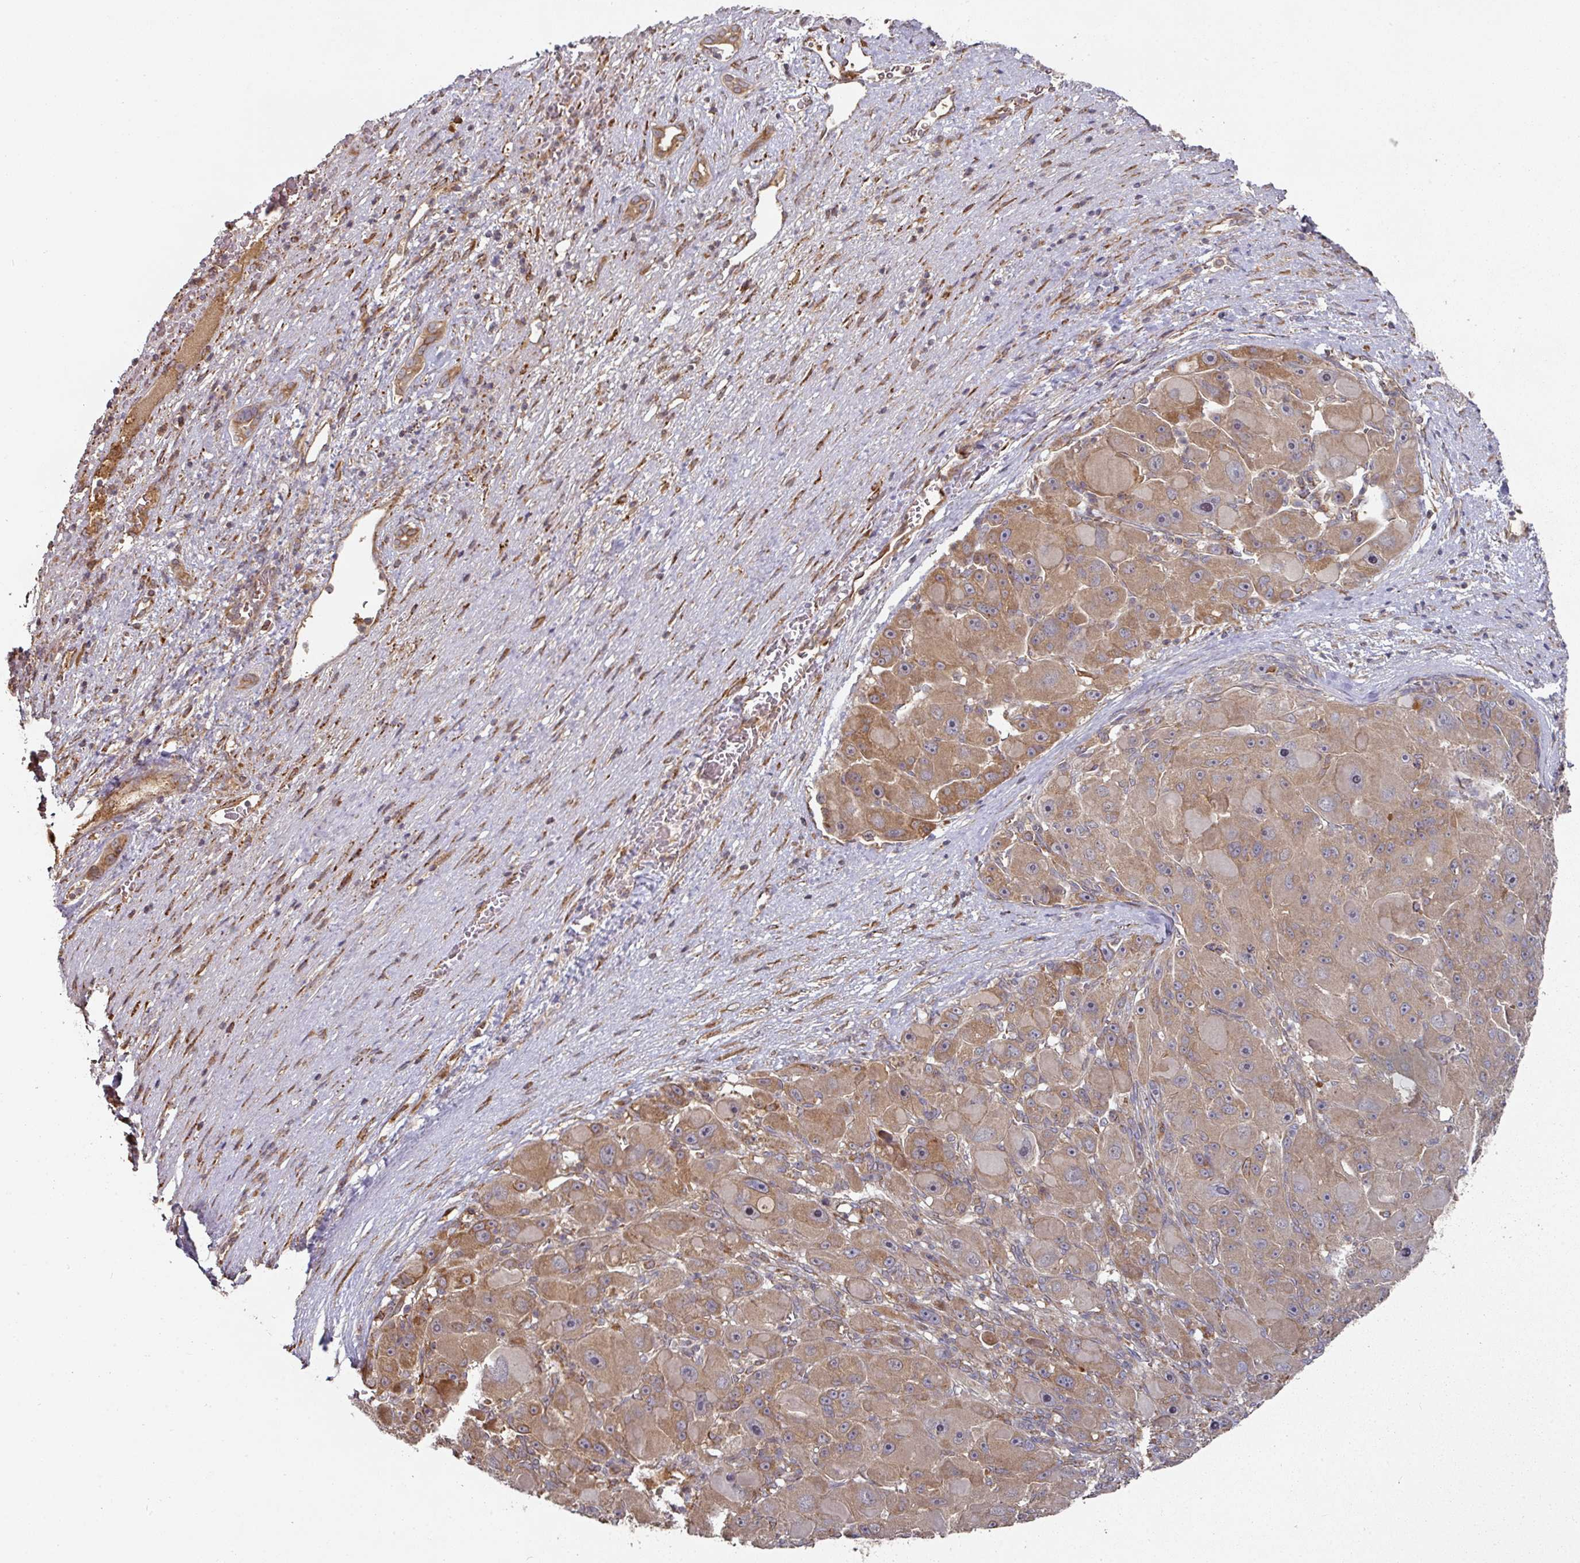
{"staining": {"intensity": "moderate", "quantity": ">75%", "location": "cytoplasmic/membranous"}, "tissue": "liver cancer", "cell_type": "Tumor cells", "image_type": "cancer", "snomed": [{"axis": "morphology", "description": "Carcinoma, Hepatocellular, NOS"}, {"axis": "topography", "description": "Liver"}], "caption": "Immunohistochemical staining of liver hepatocellular carcinoma demonstrates moderate cytoplasmic/membranous protein expression in approximately >75% of tumor cells. Using DAB (brown) and hematoxylin (blue) stains, captured at high magnification using brightfield microscopy.", "gene": "CEP95", "patient": {"sex": "male", "age": 76}}